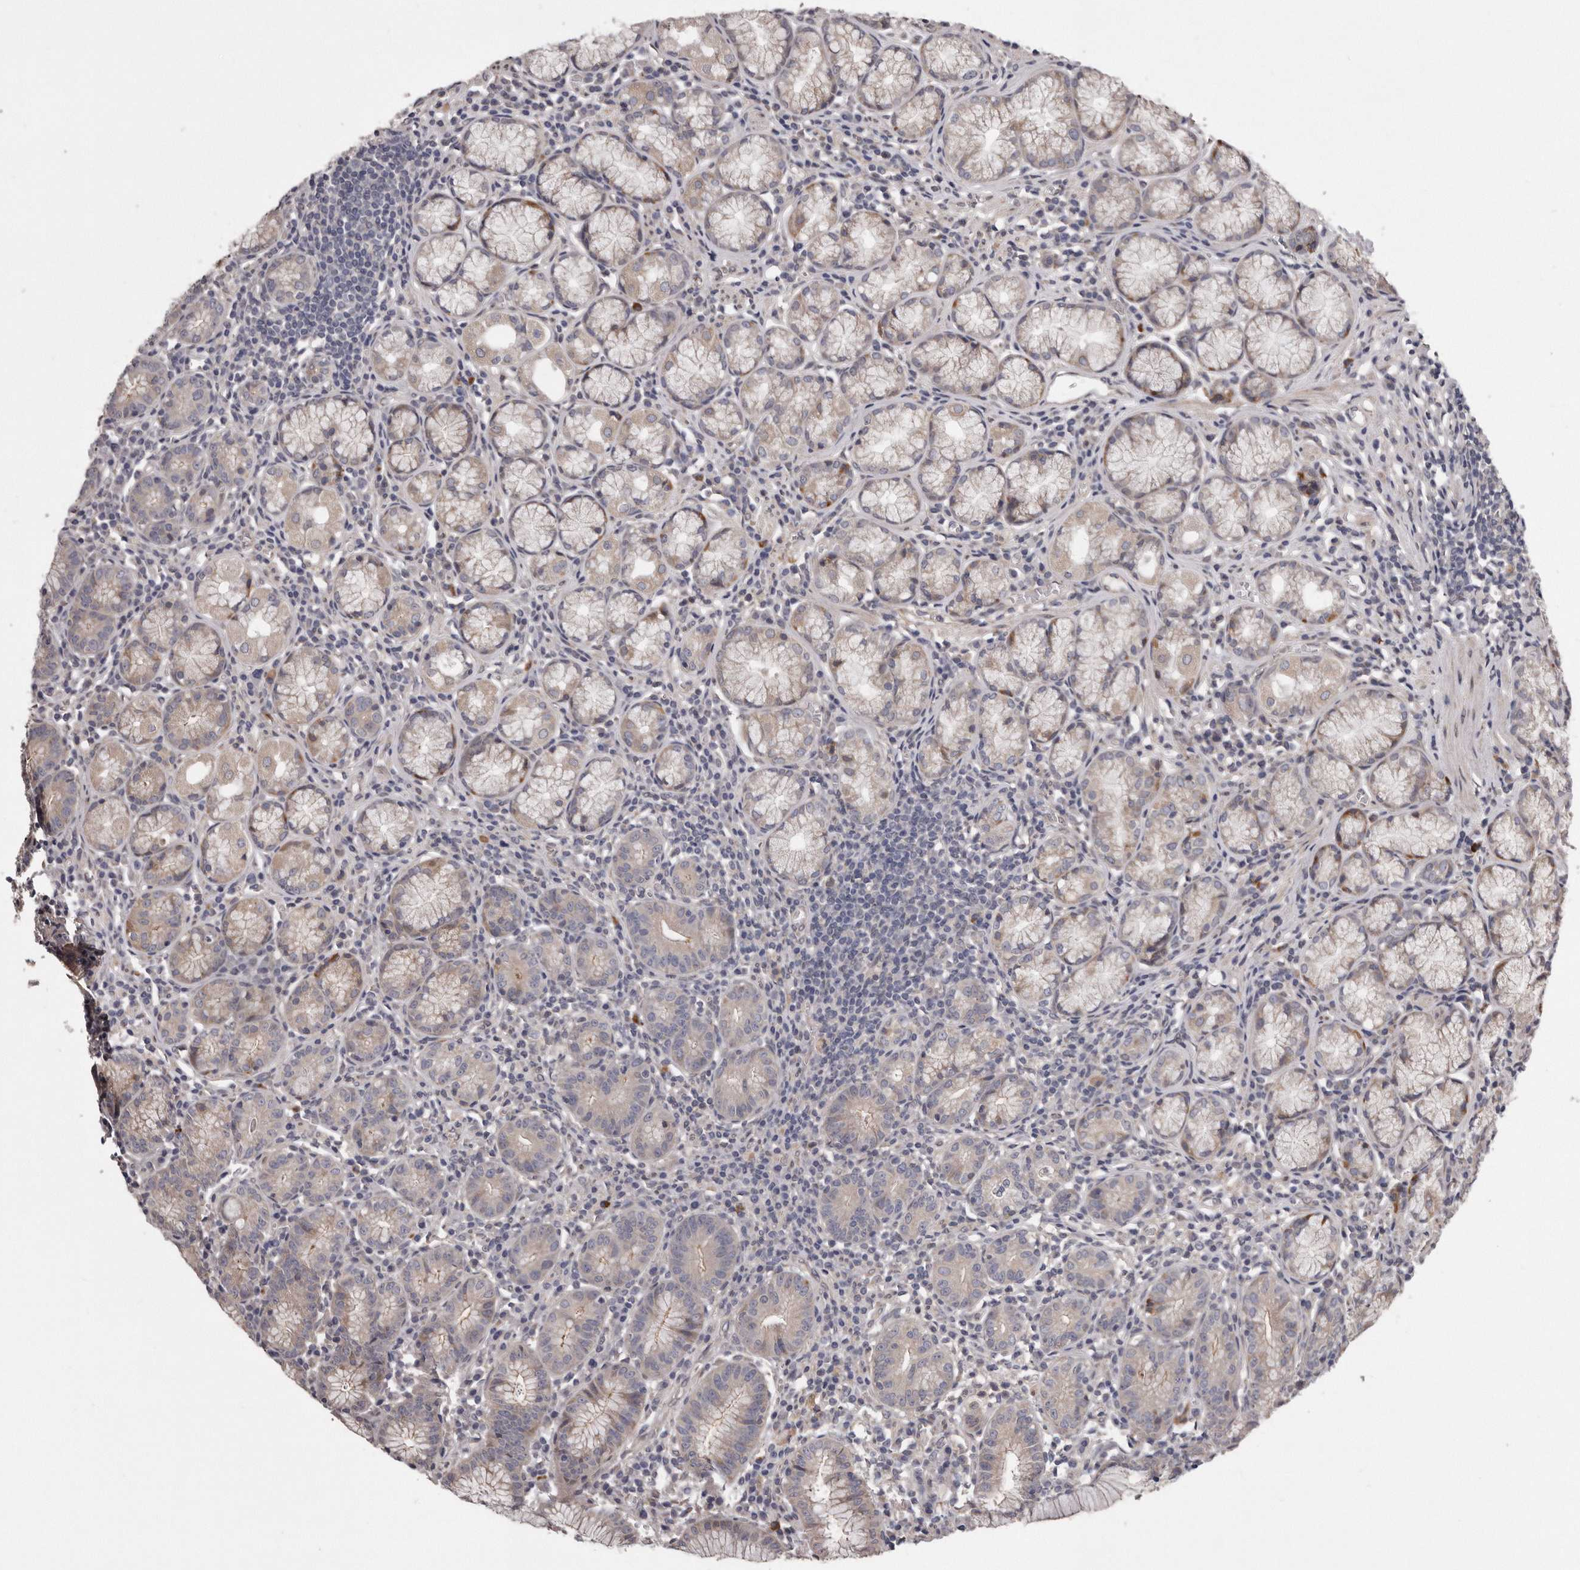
{"staining": {"intensity": "moderate", "quantity": "<25%", "location": "cytoplasmic/membranous"}, "tissue": "stomach", "cell_type": "Glandular cells", "image_type": "normal", "snomed": [{"axis": "morphology", "description": "Normal tissue, NOS"}, {"axis": "topography", "description": "Stomach"}], "caption": "The image displays staining of unremarkable stomach, revealing moderate cytoplasmic/membranous protein positivity (brown color) within glandular cells.", "gene": "ARMCX1", "patient": {"sex": "male", "age": 55}}